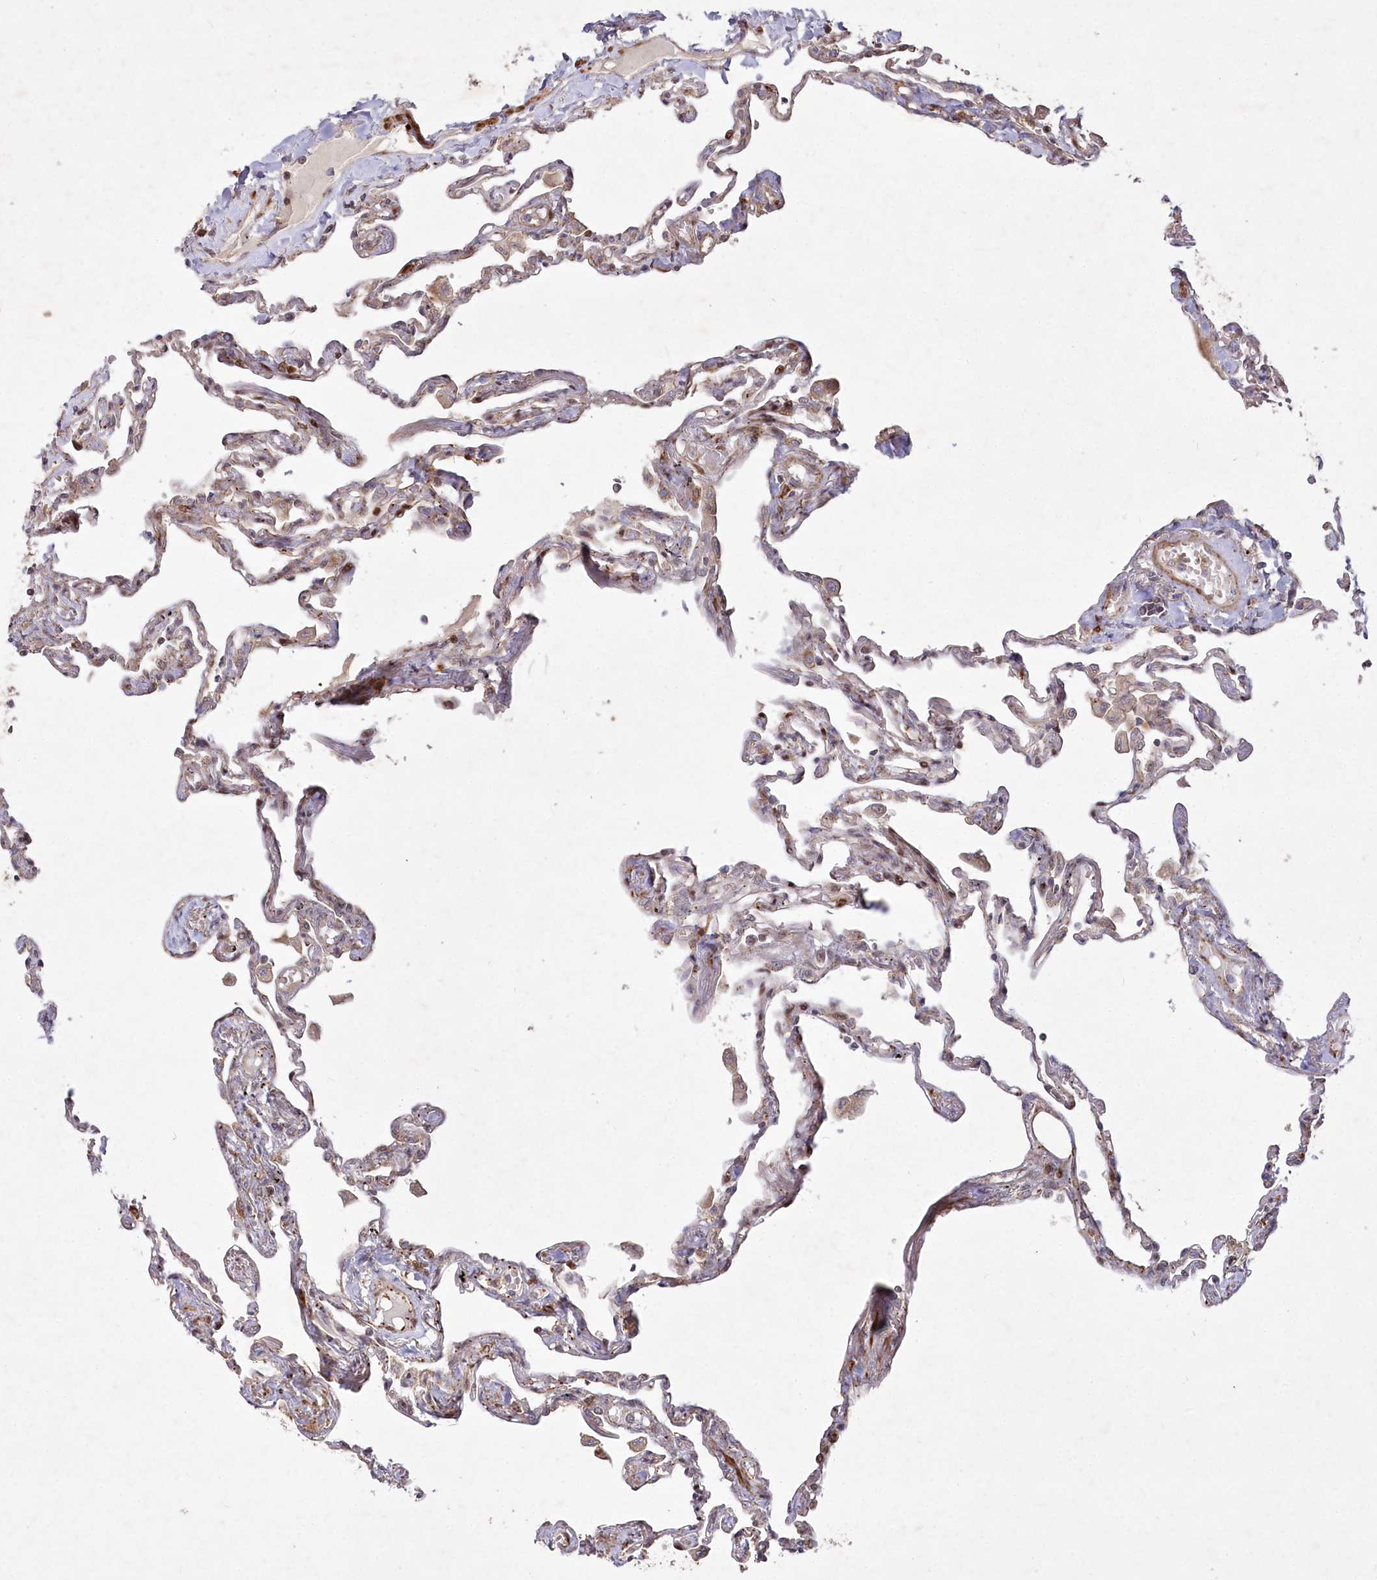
{"staining": {"intensity": "moderate", "quantity": "<25%", "location": "cytoplasmic/membranous"}, "tissue": "lung", "cell_type": "Alveolar cells", "image_type": "normal", "snomed": [{"axis": "morphology", "description": "Normal tissue, NOS"}, {"axis": "topography", "description": "Lung"}], "caption": "Alveolar cells display moderate cytoplasmic/membranous positivity in about <25% of cells in normal lung.", "gene": "PSTK", "patient": {"sex": "female", "age": 67}}